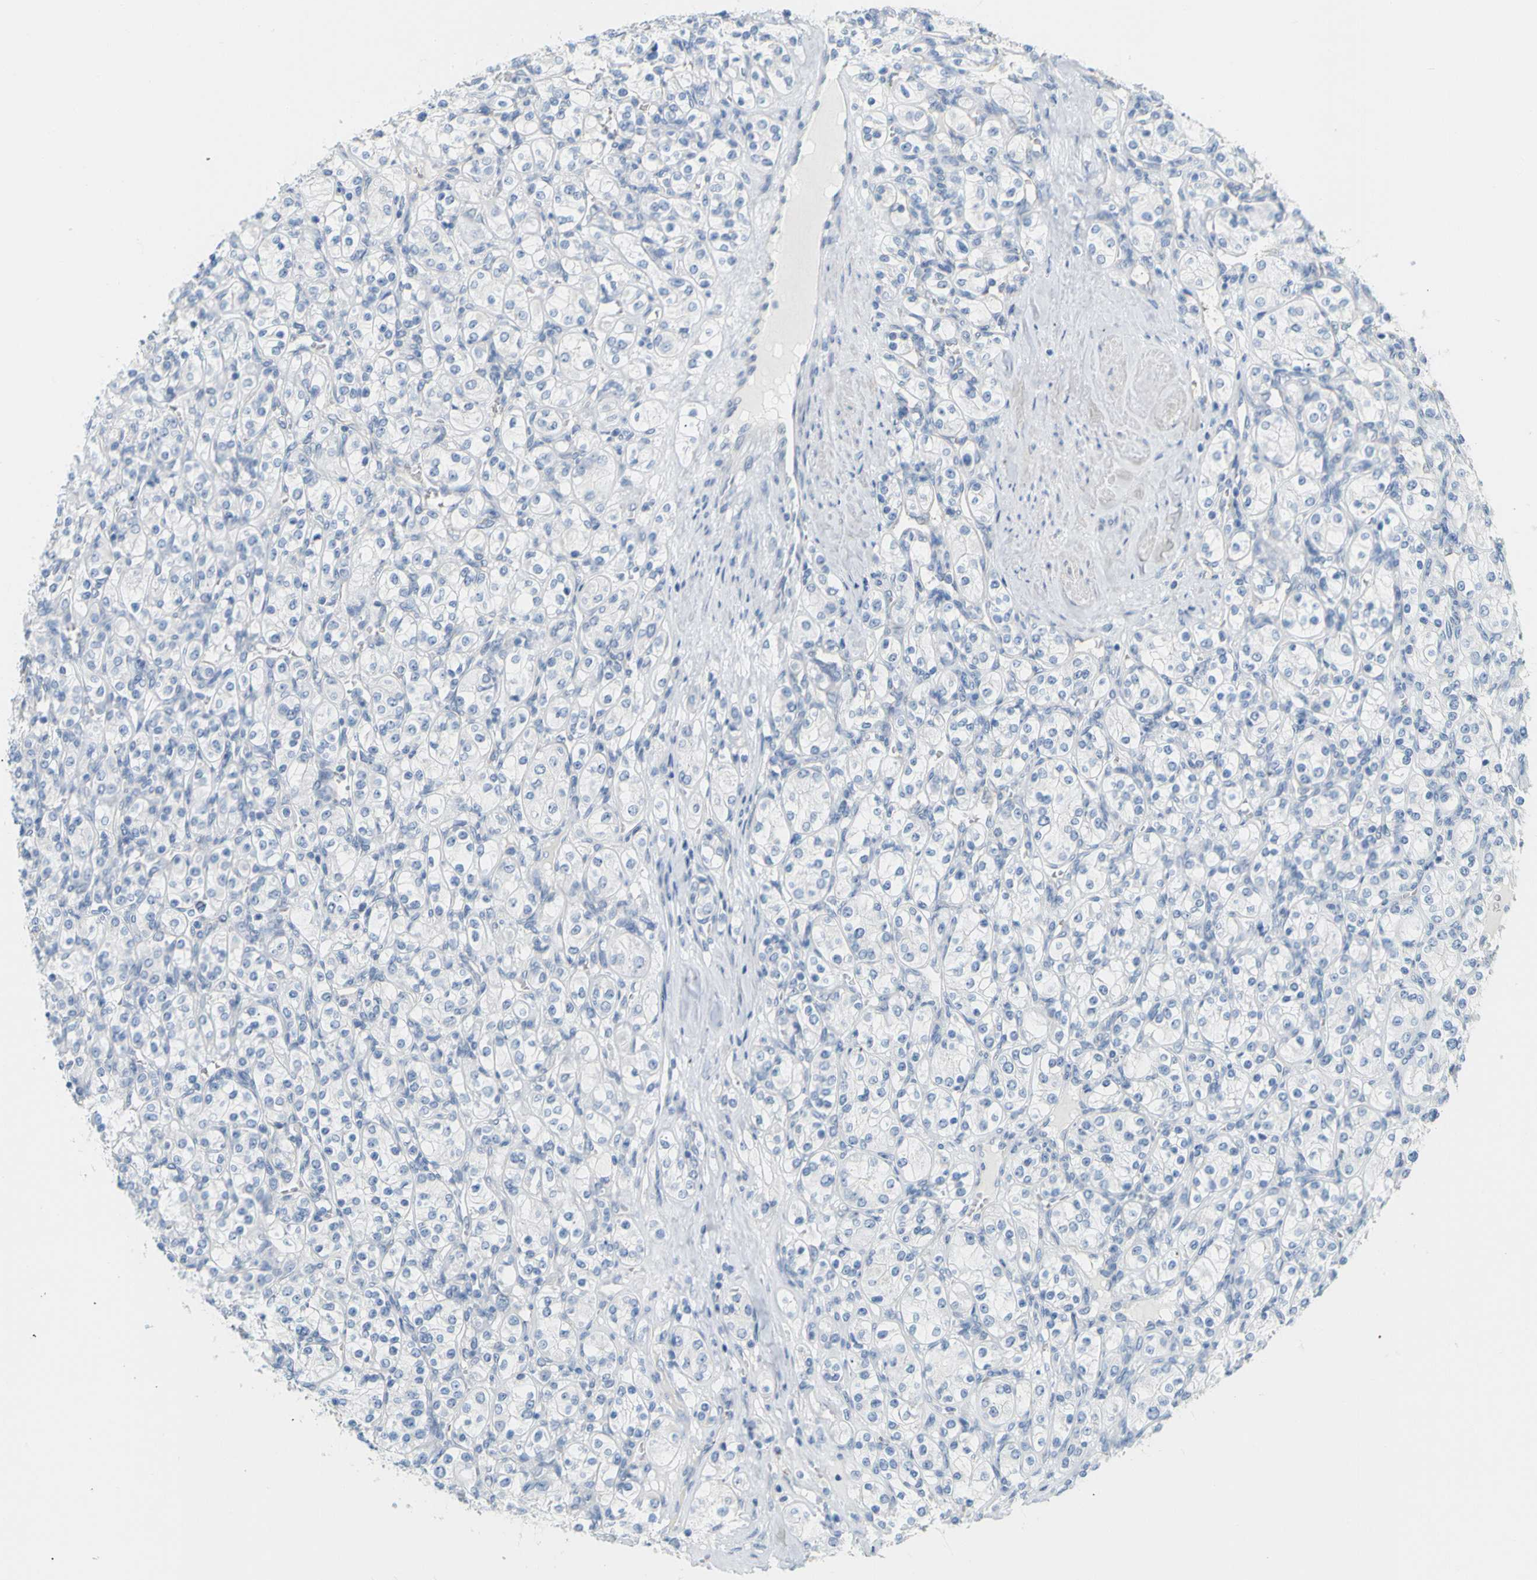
{"staining": {"intensity": "negative", "quantity": "none", "location": "none"}, "tissue": "renal cancer", "cell_type": "Tumor cells", "image_type": "cancer", "snomed": [{"axis": "morphology", "description": "Adenocarcinoma, NOS"}, {"axis": "topography", "description": "Kidney"}], "caption": "An immunohistochemistry histopathology image of adenocarcinoma (renal) is shown. There is no staining in tumor cells of adenocarcinoma (renal).", "gene": "OPN1SW", "patient": {"sex": "male", "age": 77}}